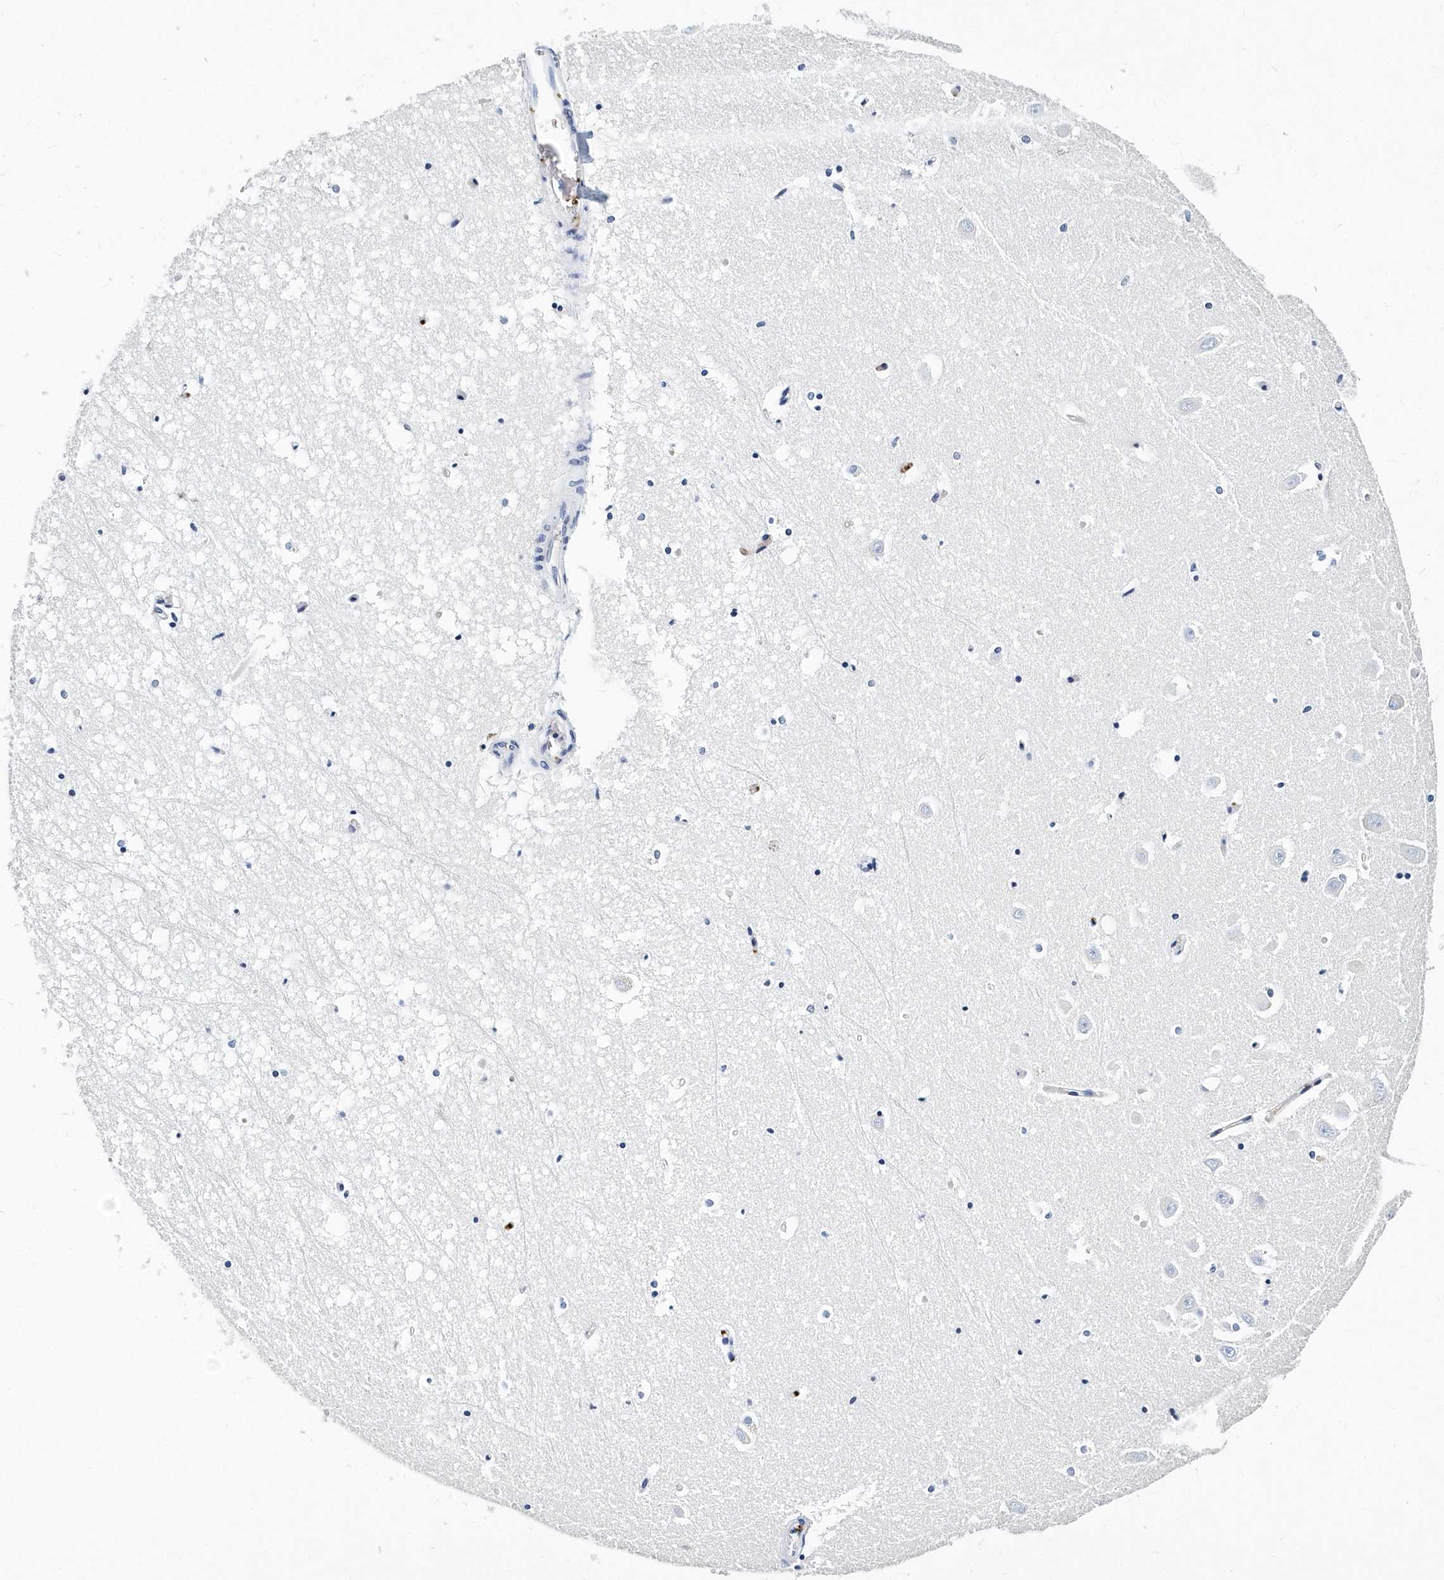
{"staining": {"intensity": "negative", "quantity": "none", "location": "none"}, "tissue": "hippocampus", "cell_type": "Glial cells", "image_type": "normal", "snomed": [{"axis": "morphology", "description": "Normal tissue, NOS"}, {"axis": "topography", "description": "Hippocampus"}], "caption": "High power microscopy image of an immunohistochemistry histopathology image of normal hippocampus, revealing no significant positivity in glial cells.", "gene": "ITGA2B", "patient": {"sex": "male", "age": 70}}